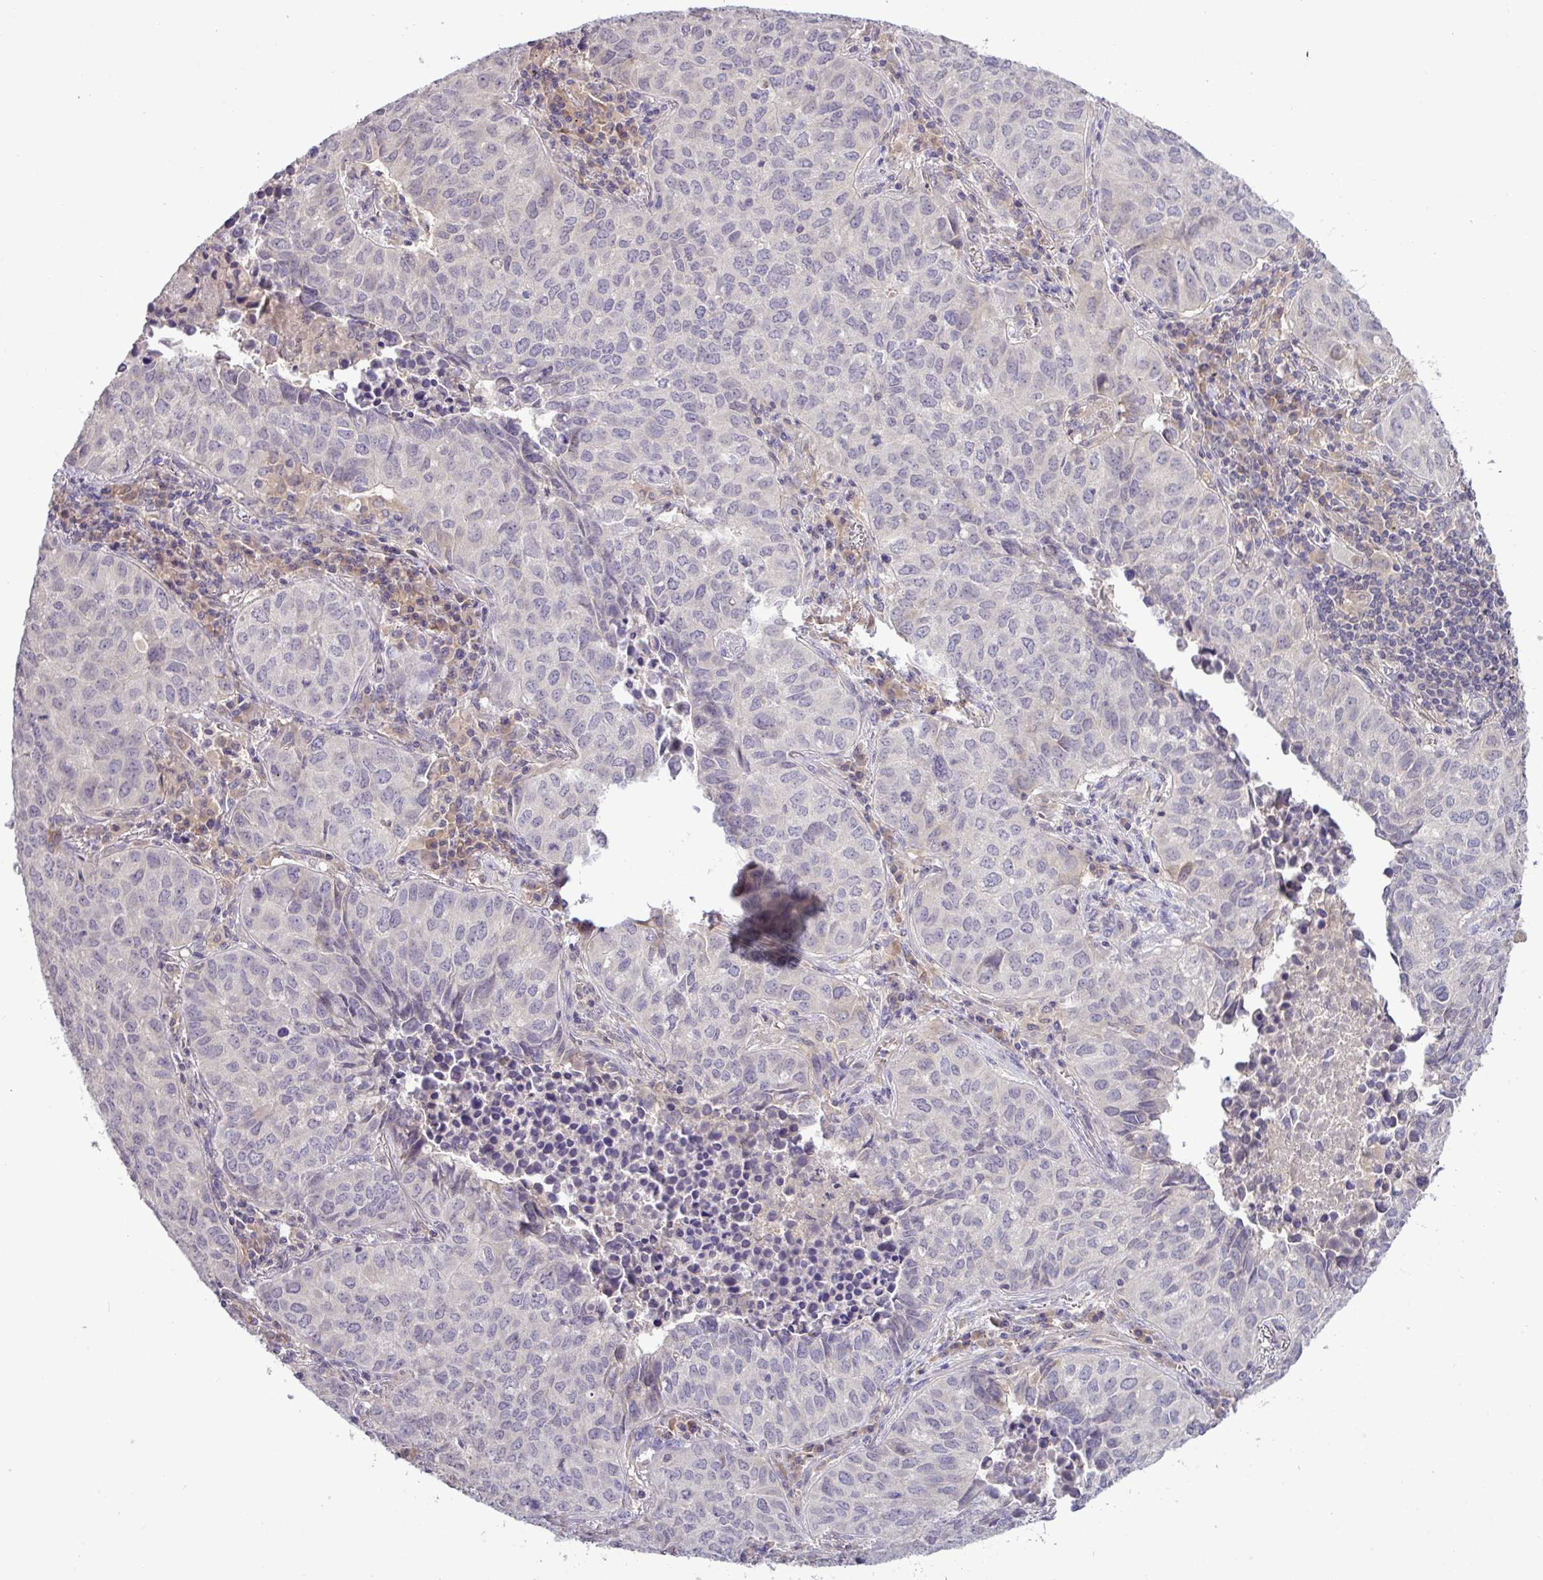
{"staining": {"intensity": "negative", "quantity": "none", "location": "none"}, "tissue": "lung cancer", "cell_type": "Tumor cells", "image_type": "cancer", "snomed": [{"axis": "morphology", "description": "Adenocarcinoma, NOS"}, {"axis": "topography", "description": "Lung"}], "caption": "Immunohistochemistry of human lung cancer shows no staining in tumor cells.", "gene": "TMEM62", "patient": {"sex": "female", "age": 50}}